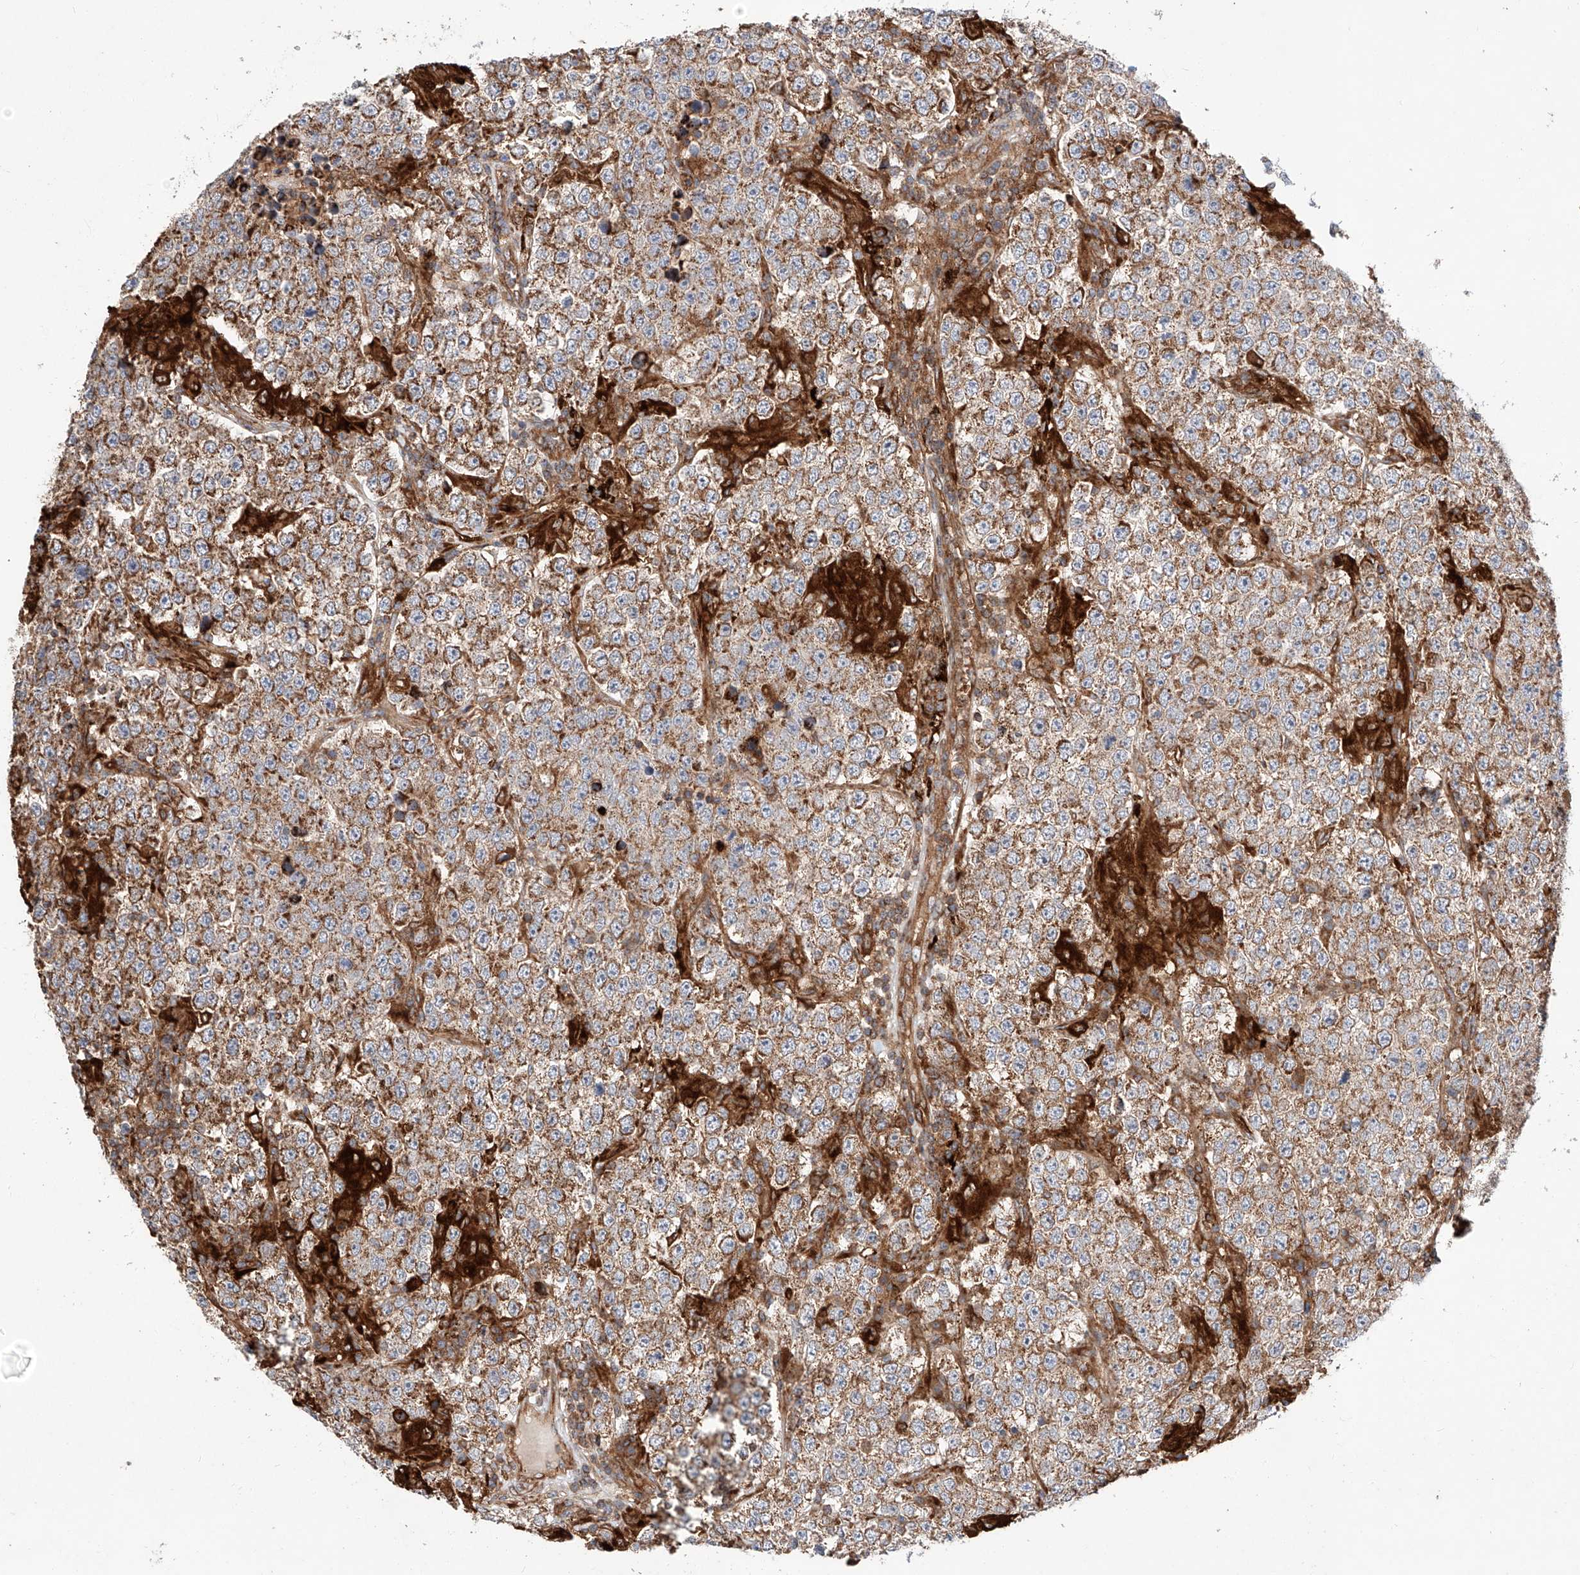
{"staining": {"intensity": "moderate", "quantity": ">75%", "location": "cytoplasmic/membranous"}, "tissue": "testis cancer", "cell_type": "Tumor cells", "image_type": "cancer", "snomed": [{"axis": "morphology", "description": "Normal tissue, NOS"}, {"axis": "morphology", "description": "Urothelial carcinoma, High grade"}, {"axis": "morphology", "description": "Seminoma, NOS"}, {"axis": "morphology", "description": "Carcinoma, Embryonal, NOS"}, {"axis": "topography", "description": "Urinary bladder"}, {"axis": "topography", "description": "Testis"}], "caption": "IHC of human testis high-grade urothelial carcinoma exhibits medium levels of moderate cytoplasmic/membranous staining in about >75% of tumor cells. The staining is performed using DAB brown chromogen to label protein expression. The nuclei are counter-stained blue using hematoxylin.", "gene": "NR1D1", "patient": {"sex": "male", "age": 41}}